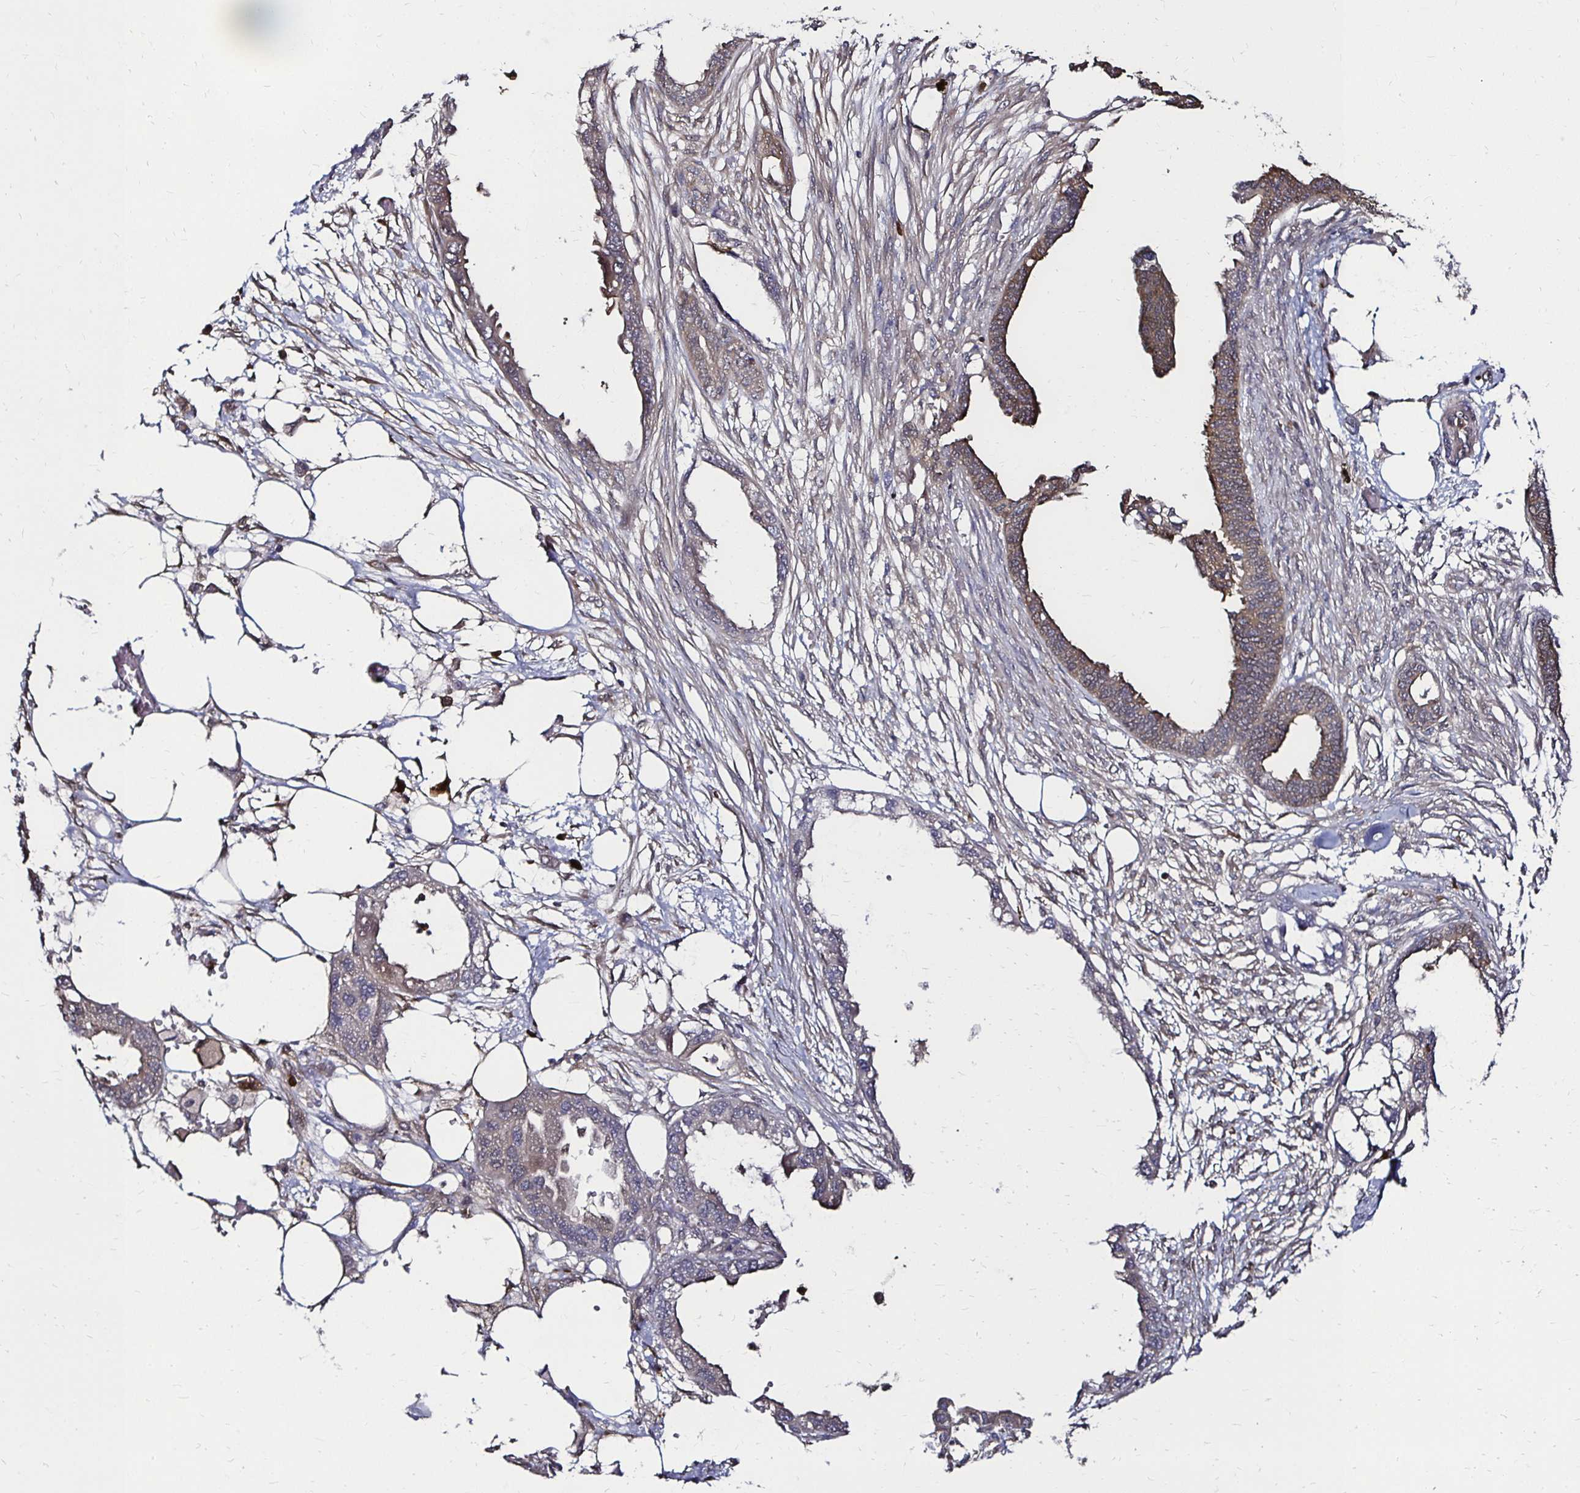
{"staining": {"intensity": "weak", "quantity": "<25%", "location": "cytoplasmic/membranous"}, "tissue": "endometrial cancer", "cell_type": "Tumor cells", "image_type": "cancer", "snomed": [{"axis": "morphology", "description": "Adenocarcinoma, NOS"}, {"axis": "morphology", "description": "Adenocarcinoma, metastatic, NOS"}, {"axis": "topography", "description": "Adipose tissue"}, {"axis": "topography", "description": "Endometrium"}], "caption": "This is an IHC histopathology image of adenocarcinoma (endometrial). There is no expression in tumor cells.", "gene": "TXN", "patient": {"sex": "female", "age": 67}}